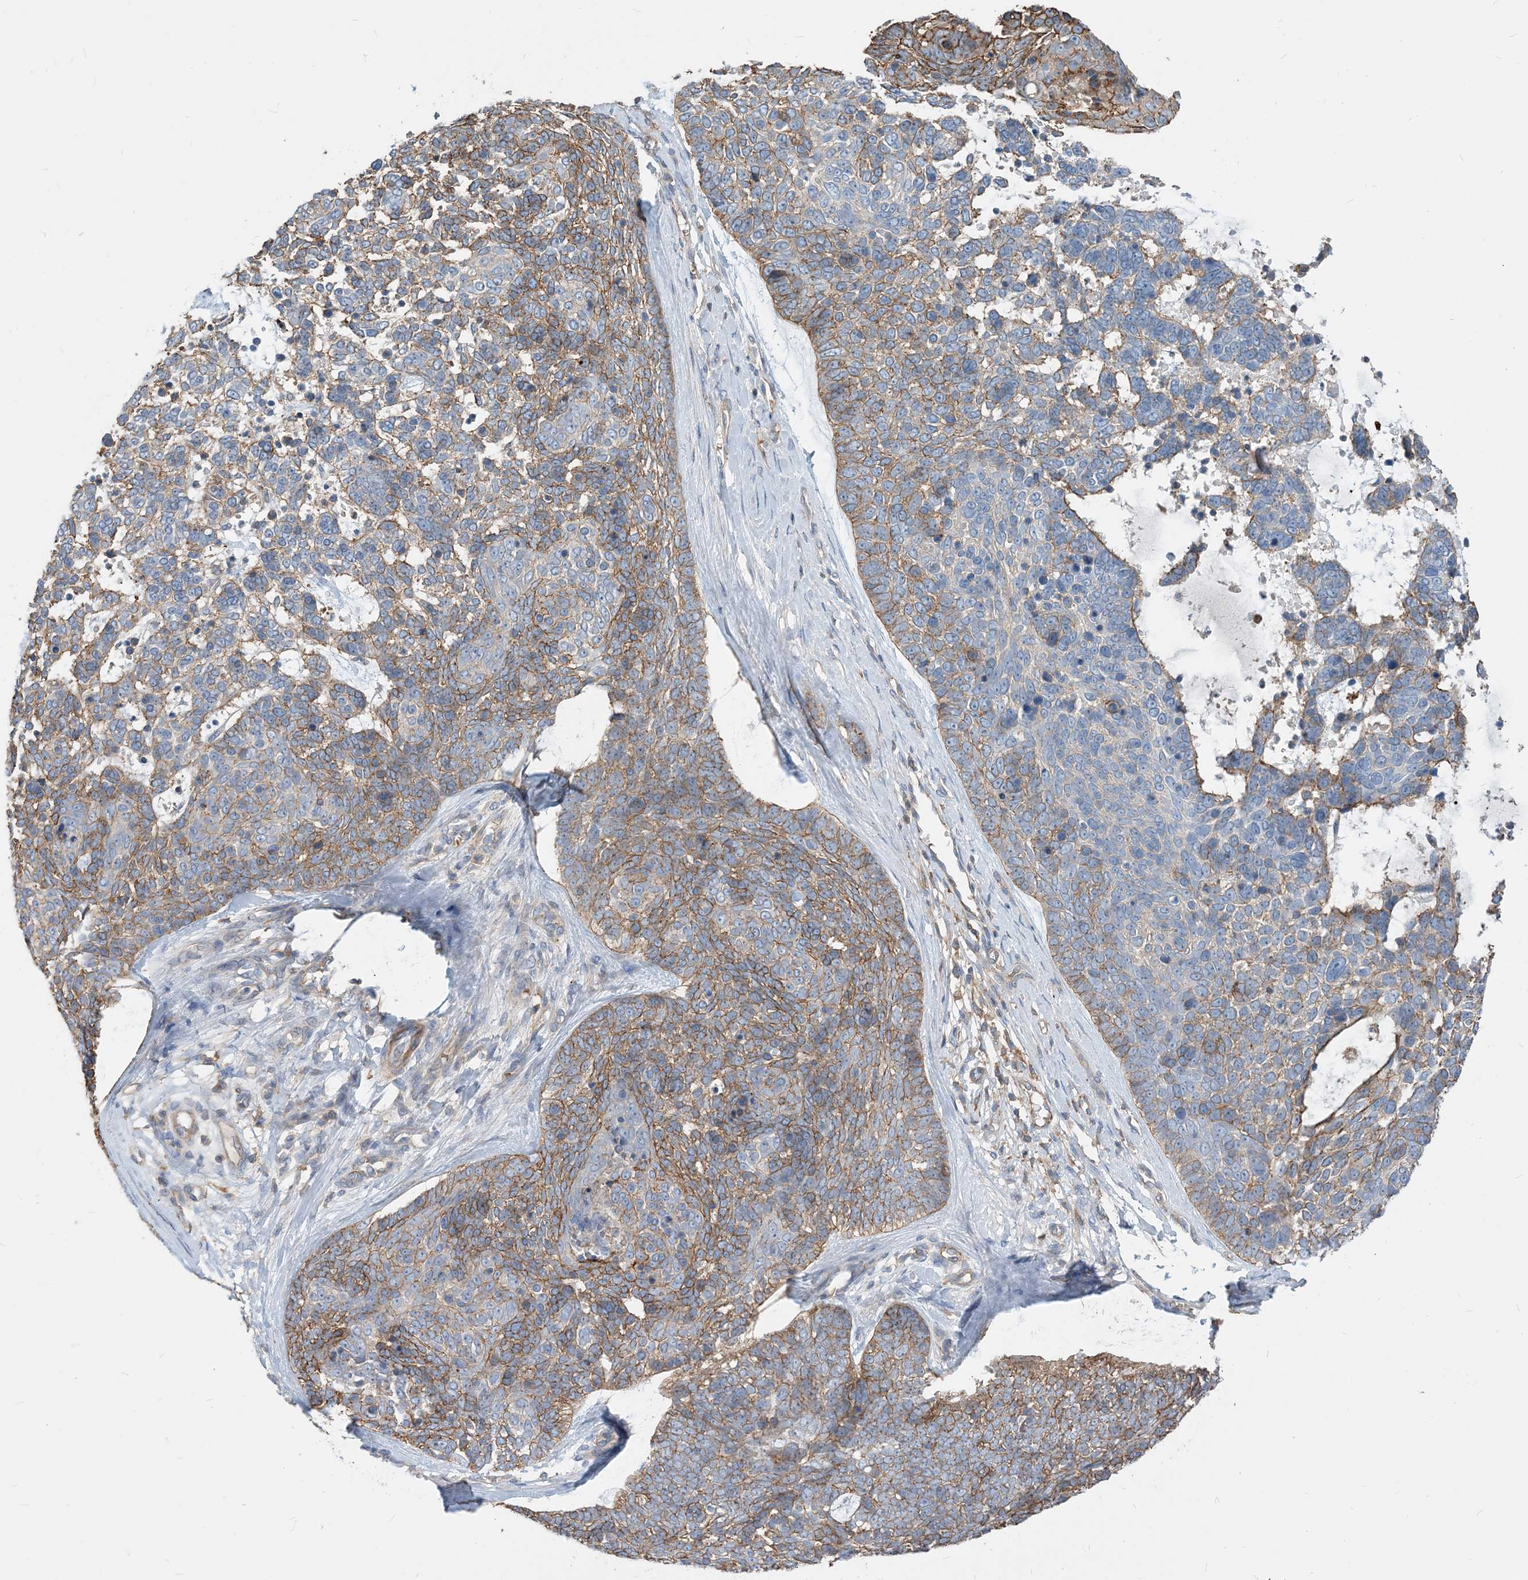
{"staining": {"intensity": "moderate", "quantity": "25%-75%", "location": "cytoplasmic/membranous"}, "tissue": "skin cancer", "cell_type": "Tumor cells", "image_type": "cancer", "snomed": [{"axis": "morphology", "description": "Basal cell carcinoma"}, {"axis": "topography", "description": "Skin"}], "caption": "Immunohistochemistry of skin basal cell carcinoma reveals medium levels of moderate cytoplasmic/membranous expression in about 25%-75% of tumor cells.", "gene": "PARVG", "patient": {"sex": "female", "age": 81}}